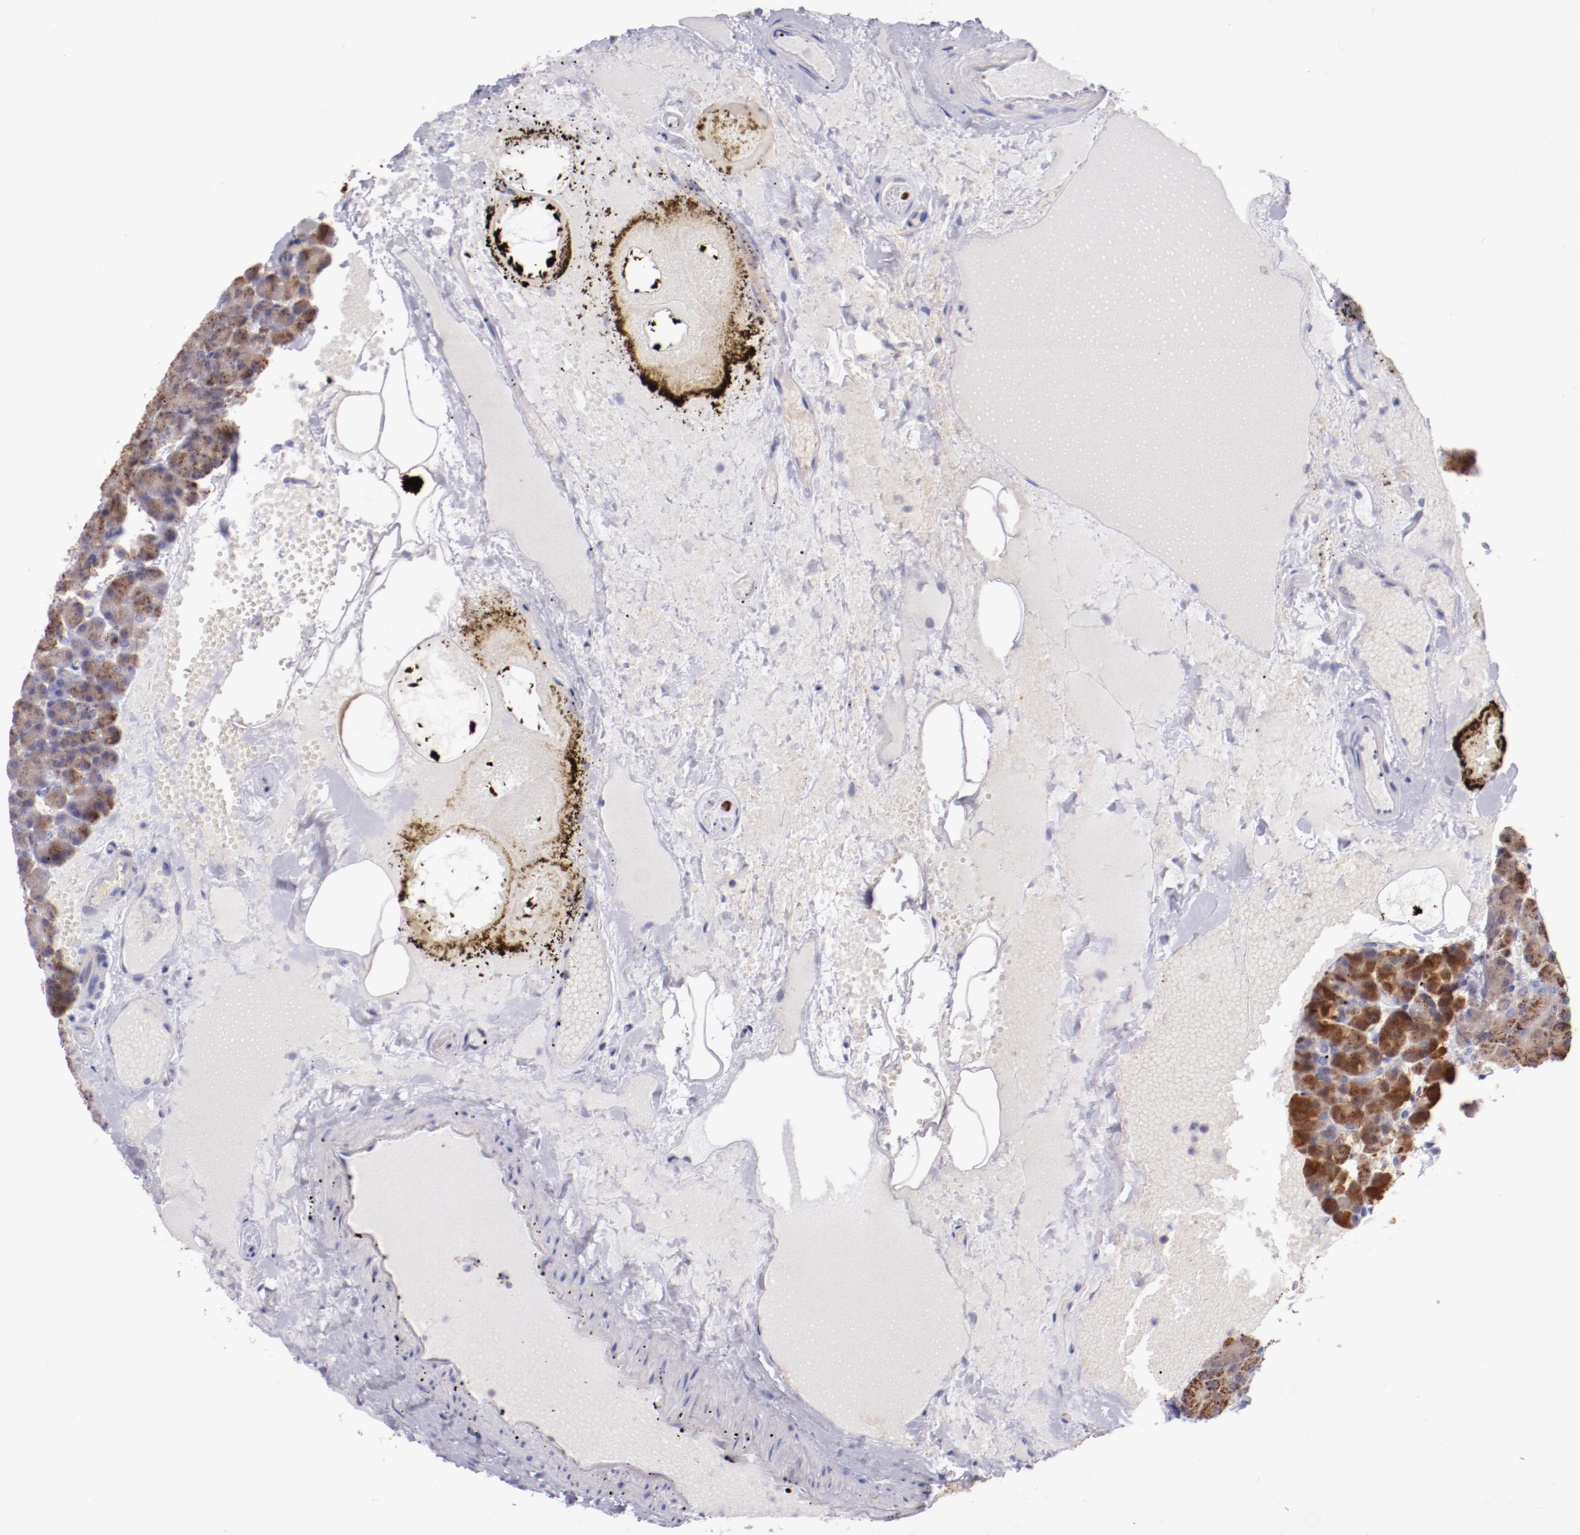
{"staining": {"intensity": "strong", "quantity": ">75%", "location": "cytoplasmic/membranous"}, "tissue": "pancreas", "cell_type": "Exocrine glandular cells", "image_type": "normal", "snomed": [{"axis": "morphology", "description": "Normal tissue, NOS"}, {"axis": "topography", "description": "Pancreas"}], "caption": "Normal pancreas exhibits strong cytoplasmic/membranous positivity in about >75% of exocrine glandular cells.", "gene": "TRAF3", "patient": {"sex": "female", "age": 35}}